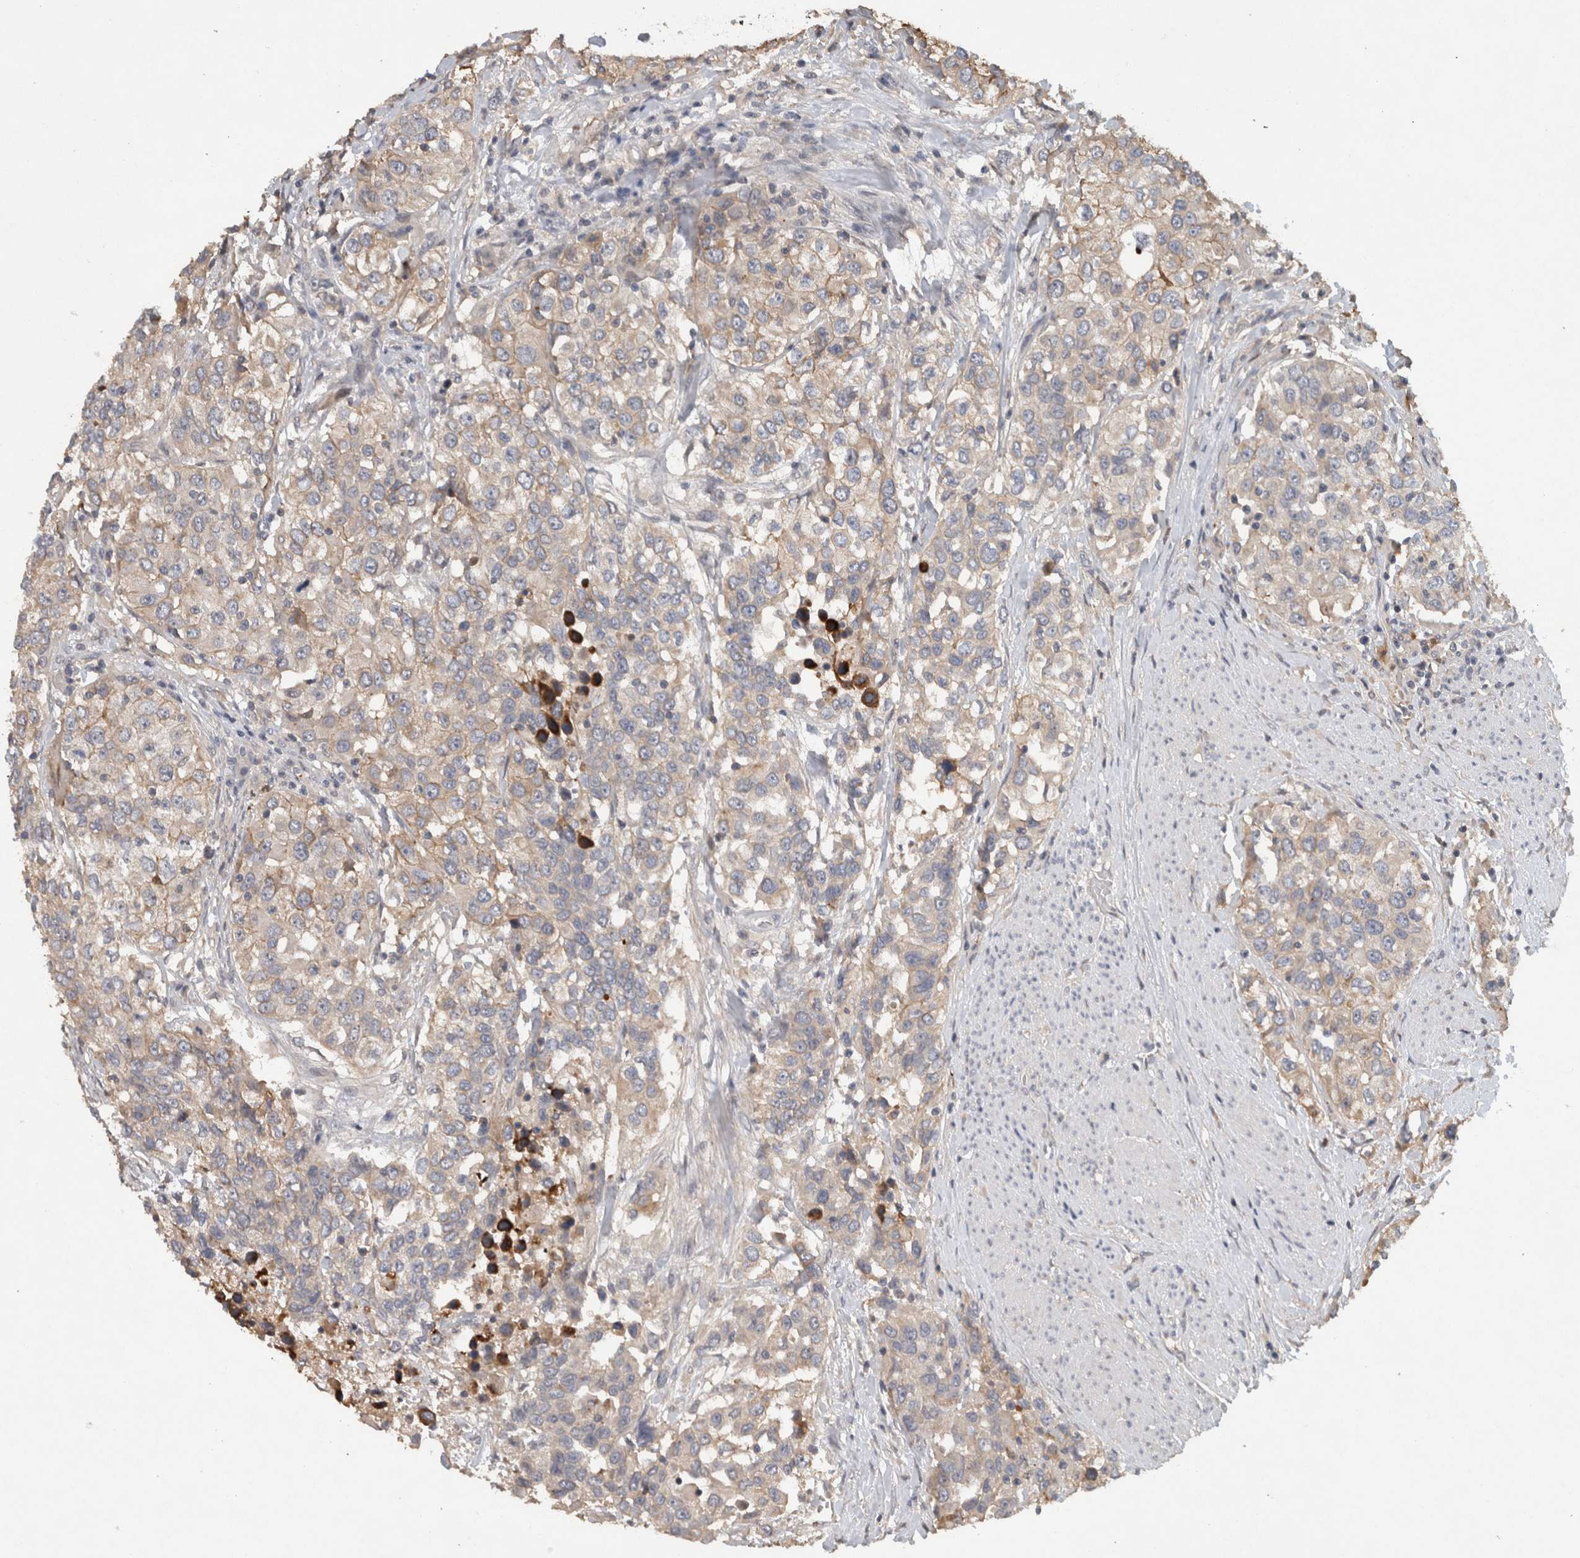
{"staining": {"intensity": "weak", "quantity": "25%-75%", "location": "cytoplasmic/membranous"}, "tissue": "urothelial cancer", "cell_type": "Tumor cells", "image_type": "cancer", "snomed": [{"axis": "morphology", "description": "Urothelial carcinoma, High grade"}, {"axis": "topography", "description": "Urinary bladder"}], "caption": "Immunohistochemistry photomicrograph of neoplastic tissue: urothelial carcinoma (high-grade) stained using IHC exhibits low levels of weak protein expression localized specifically in the cytoplasmic/membranous of tumor cells, appearing as a cytoplasmic/membranous brown color.", "gene": "HEXD", "patient": {"sex": "female", "age": 80}}